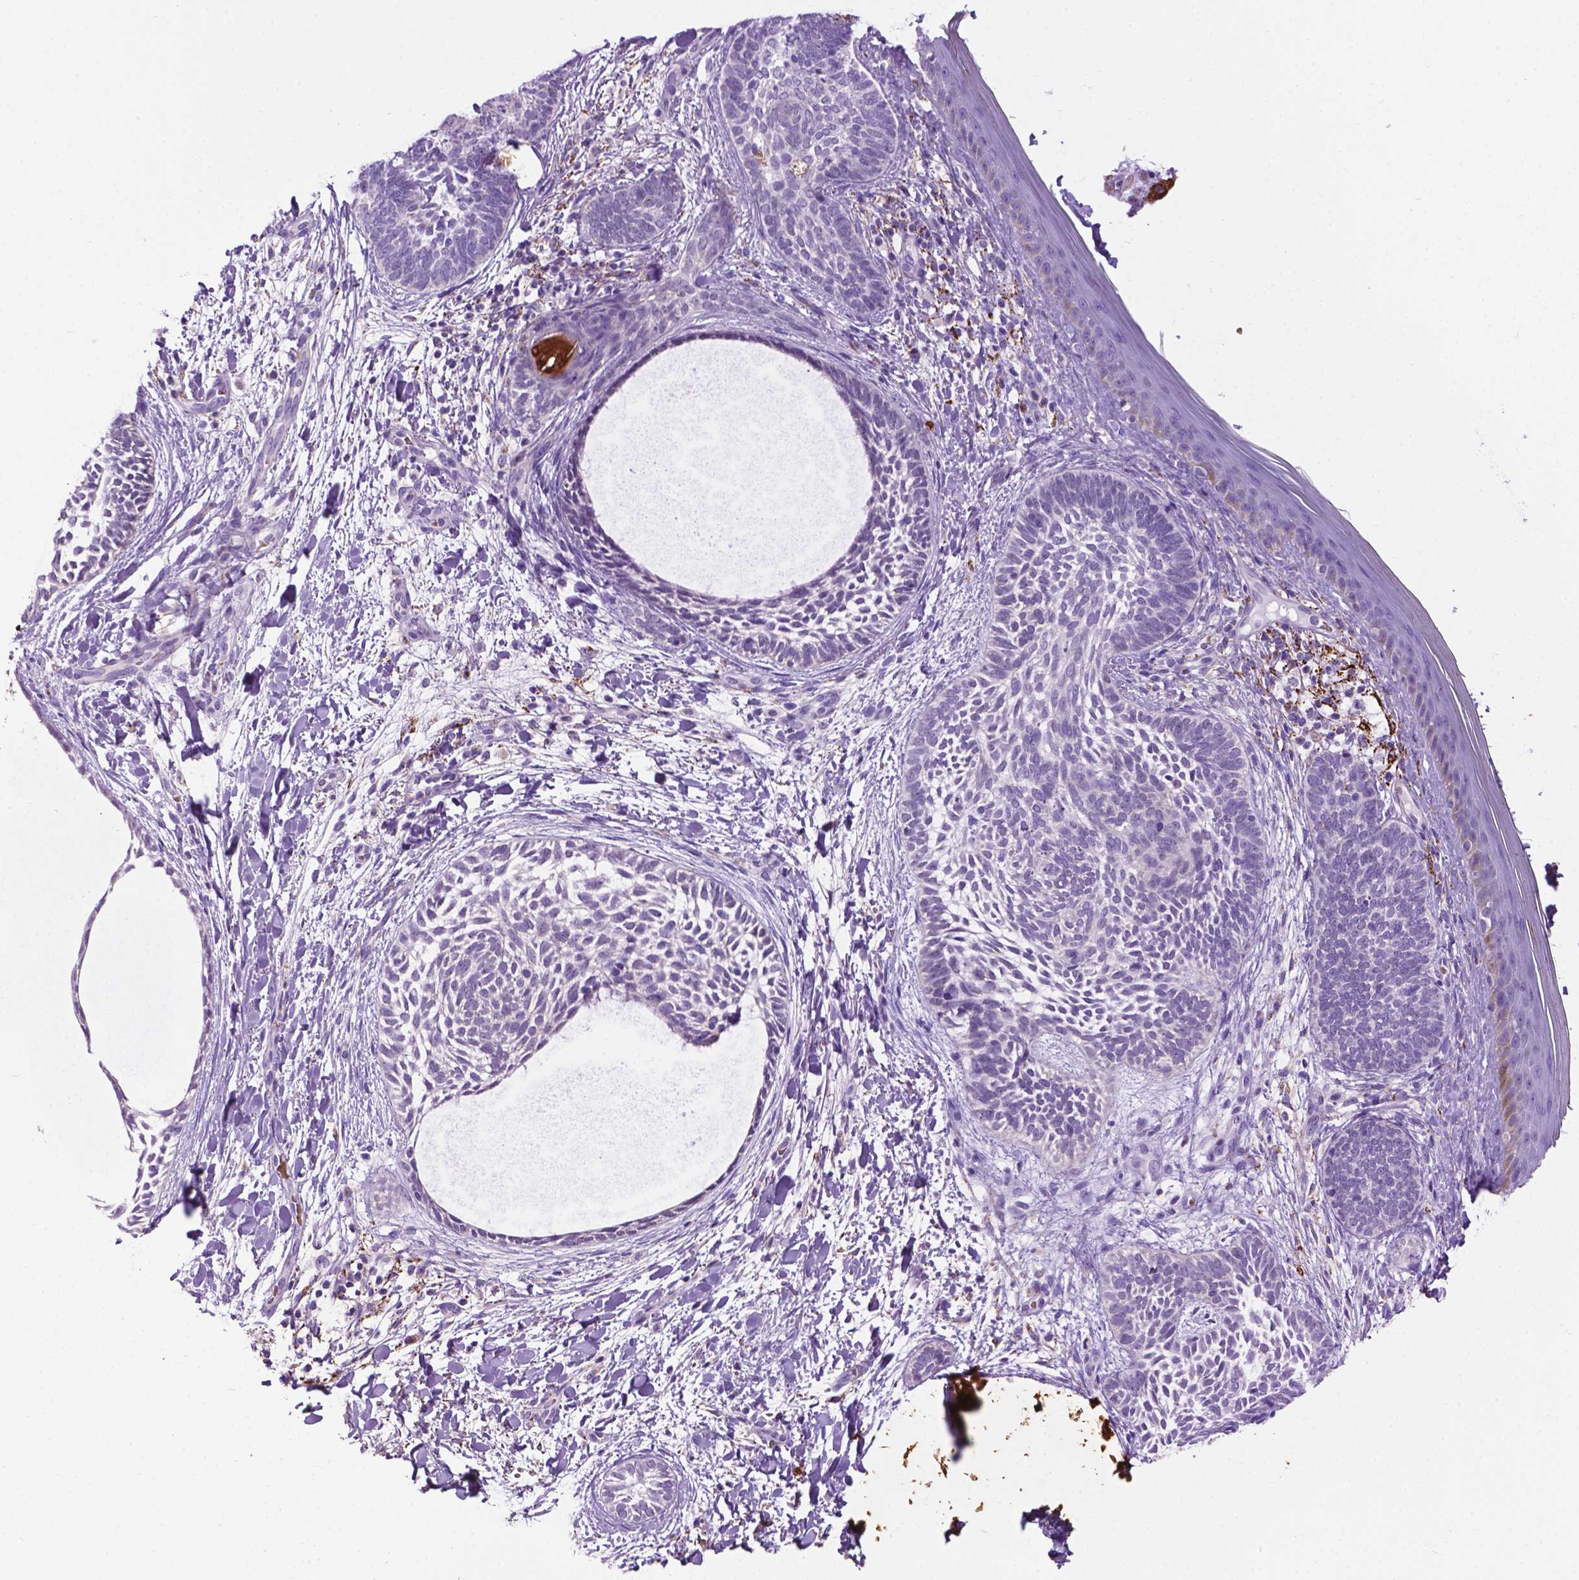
{"staining": {"intensity": "negative", "quantity": "none", "location": "none"}, "tissue": "skin cancer", "cell_type": "Tumor cells", "image_type": "cancer", "snomed": [{"axis": "morphology", "description": "Normal tissue, NOS"}, {"axis": "morphology", "description": "Basal cell carcinoma"}, {"axis": "topography", "description": "Skin"}], "caption": "Immunohistochemical staining of human basal cell carcinoma (skin) shows no significant staining in tumor cells.", "gene": "TMEM132E", "patient": {"sex": "male", "age": 46}}